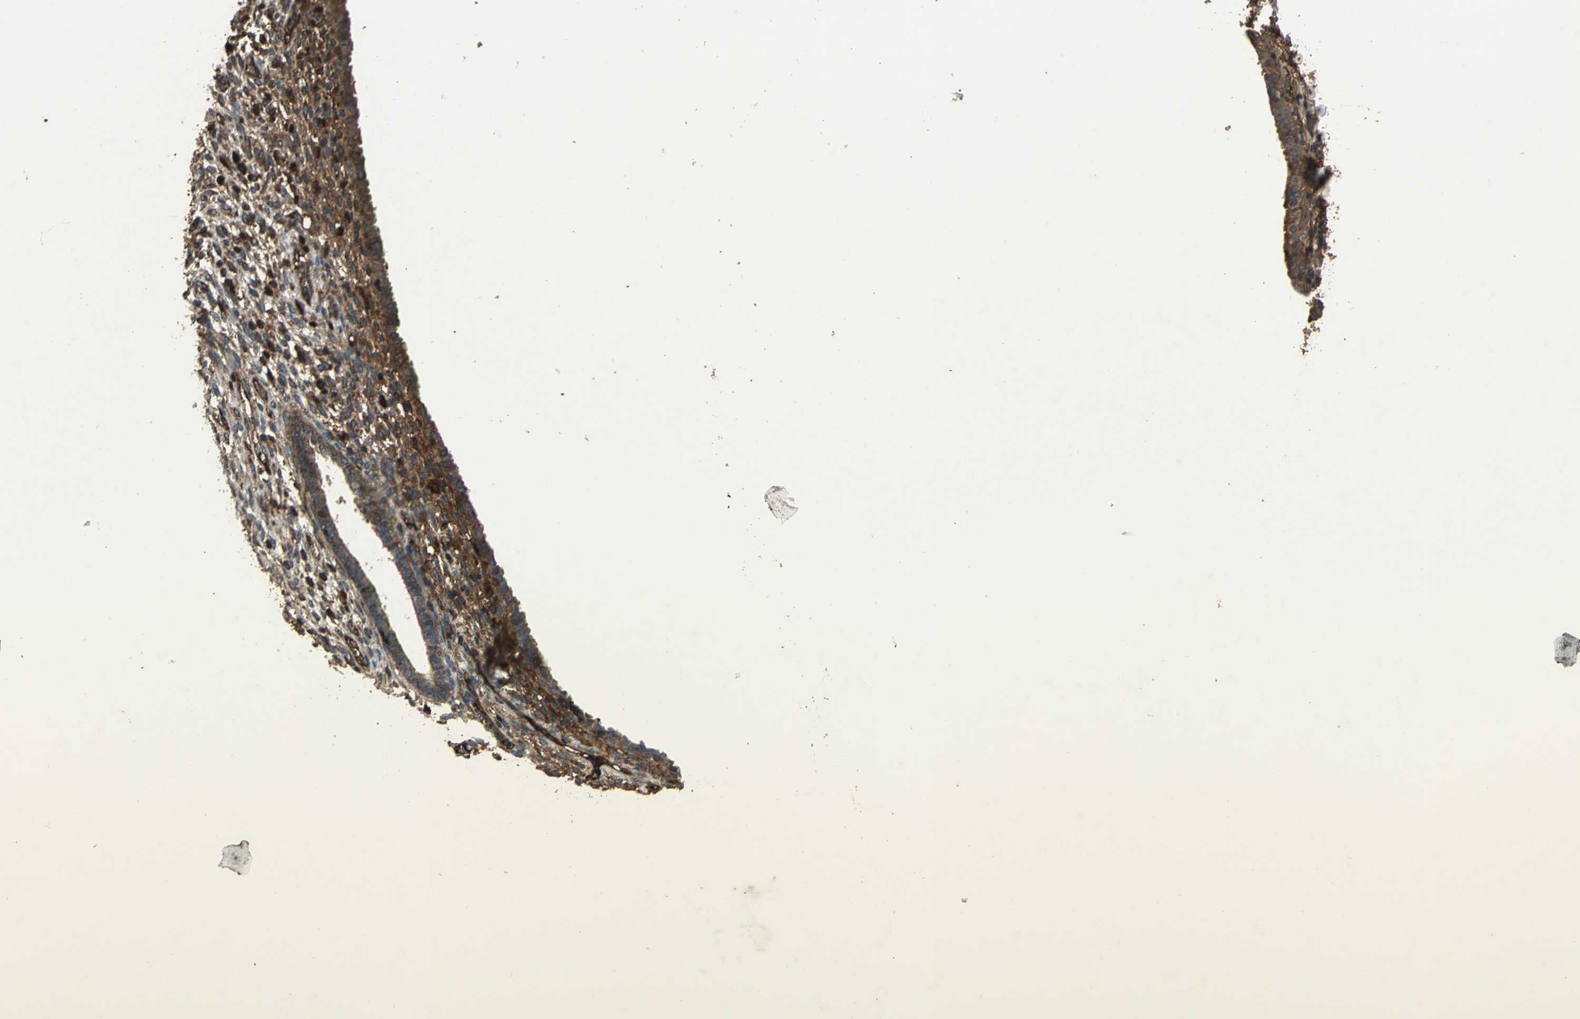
{"staining": {"intensity": "moderate", "quantity": "25%-75%", "location": "cytoplasmic/membranous"}, "tissue": "endometrium", "cell_type": "Cells in endometrial stroma", "image_type": "normal", "snomed": [{"axis": "morphology", "description": "Normal tissue, NOS"}, {"axis": "topography", "description": "Endometrium"}], "caption": "Immunohistochemical staining of normal human endometrium reveals medium levels of moderate cytoplasmic/membranous staining in approximately 25%-75% of cells in endometrial stroma.", "gene": "SEPTIN4", "patient": {"sex": "female", "age": 72}}